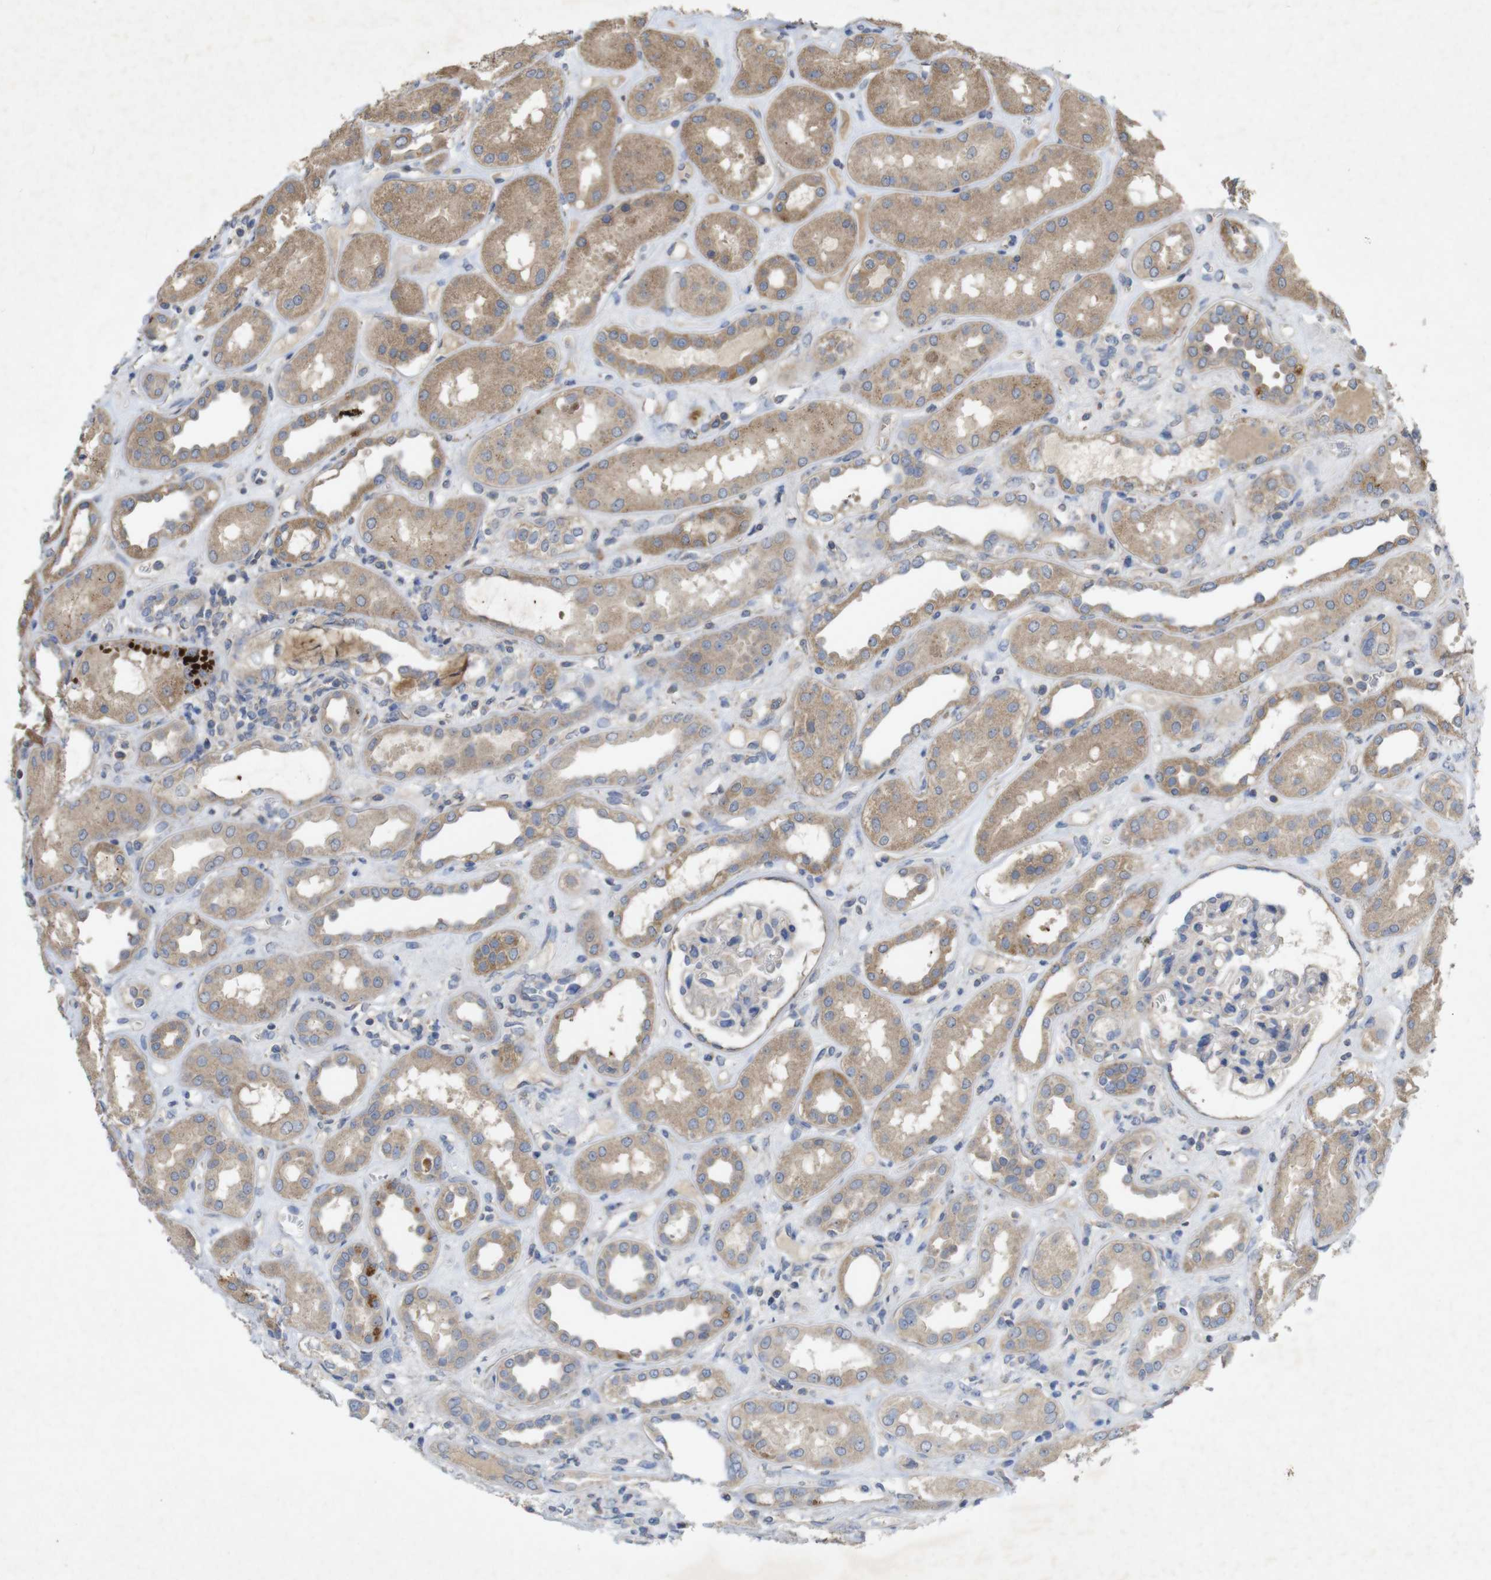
{"staining": {"intensity": "negative", "quantity": "none", "location": "none"}, "tissue": "kidney", "cell_type": "Cells in glomeruli", "image_type": "normal", "snomed": [{"axis": "morphology", "description": "Normal tissue, NOS"}, {"axis": "topography", "description": "Kidney"}], "caption": "Histopathology image shows no protein staining in cells in glomeruli of benign kidney.", "gene": "KCNS3", "patient": {"sex": "male", "age": 59}}